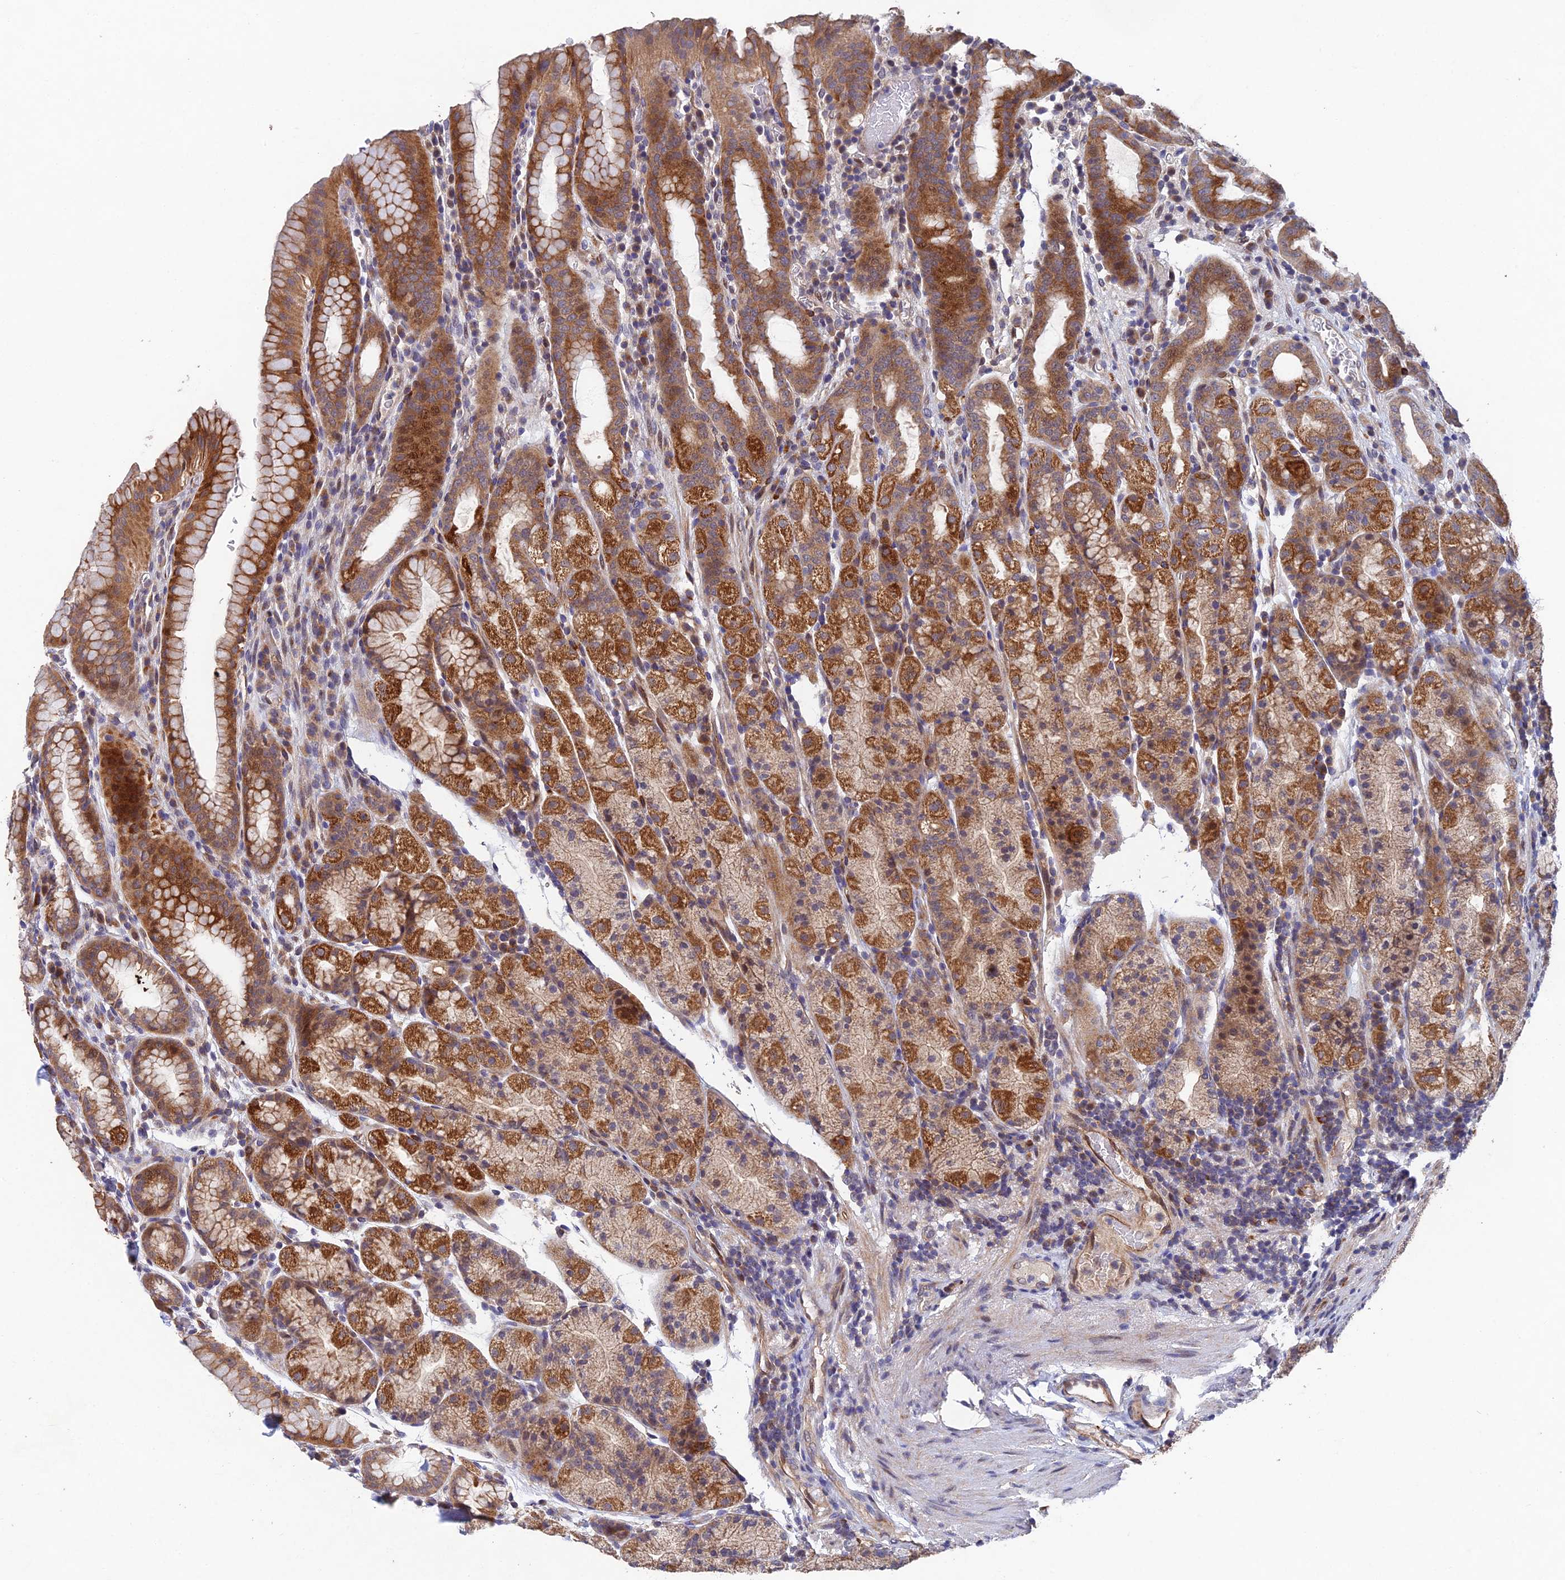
{"staining": {"intensity": "strong", "quantity": ">75%", "location": "cytoplasmic/membranous"}, "tissue": "stomach", "cell_type": "Glandular cells", "image_type": "normal", "snomed": [{"axis": "morphology", "description": "Normal tissue, NOS"}, {"axis": "topography", "description": "Stomach, upper"}, {"axis": "topography", "description": "Stomach, lower"}, {"axis": "topography", "description": "Small intestine"}], "caption": "There is high levels of strong cytoplasmic/membranous staining in glandular cells of normal stomach, as demonstrated by immunohistochemical staining (brown color).", "gene": "NSMCE1", "patient": {"sex": "male", "age": 68}}